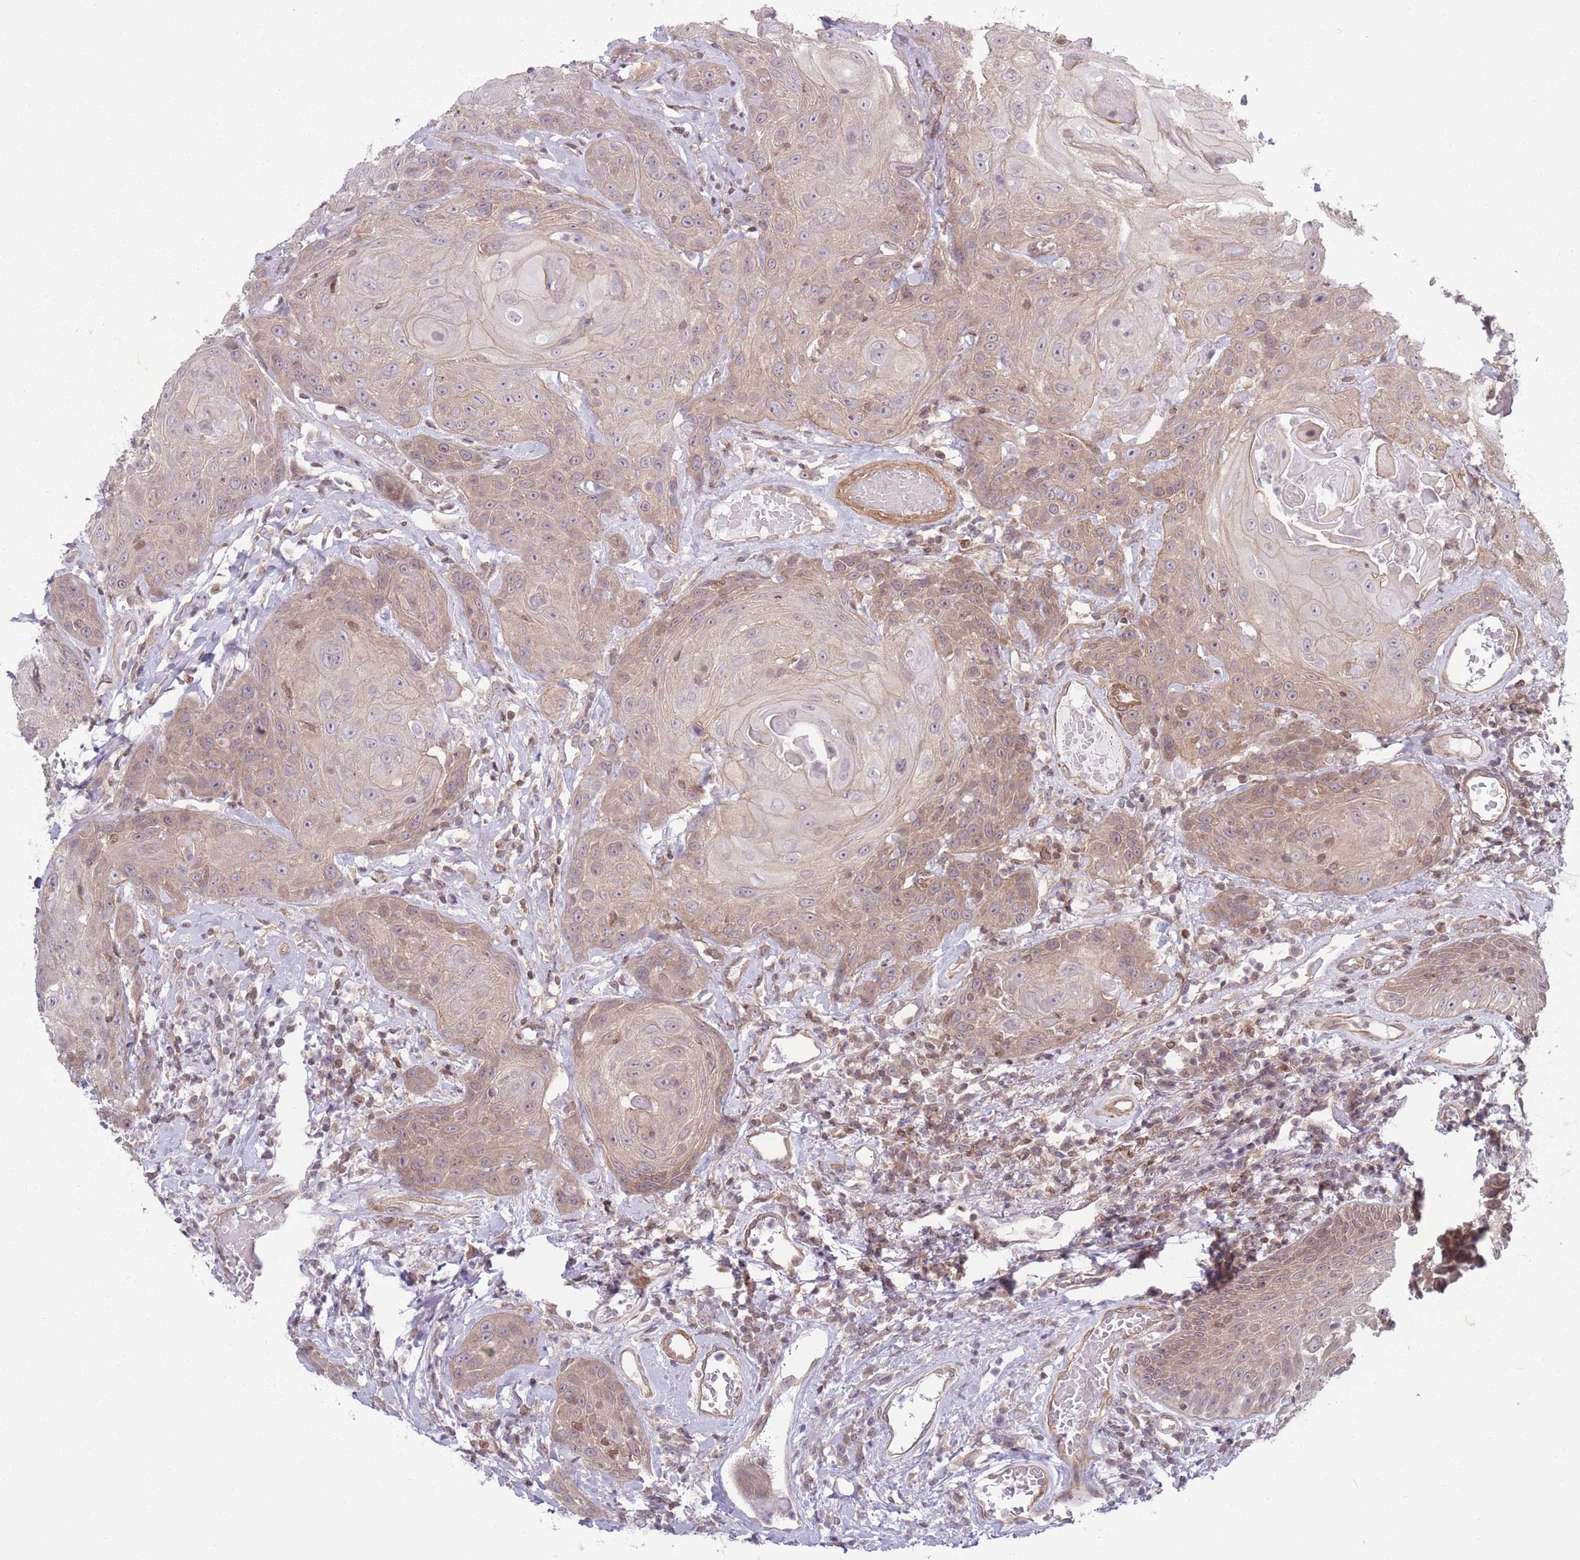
{"staining": {"intensity": "weak", "quantity": ">75%", "location": "cytoplasmic/membranous"}, "tissue": "head and neck cancer", "cell_type": "Tumor cells", "image_type": "cancer", "snomed": [{"axis": "morphology", "description": "Squamous cell carcinoma, NOS"}, {"axis": "topography", "description": "Head-Neck"}], "caption": "The immunohistochemical stain shows weak cytoplasmic/membranous staining in tumor cells of head and neck squamous cell carcinoma tissue.", "gene": "VRK2", "patient": {"sex": "female", "age": 59}}